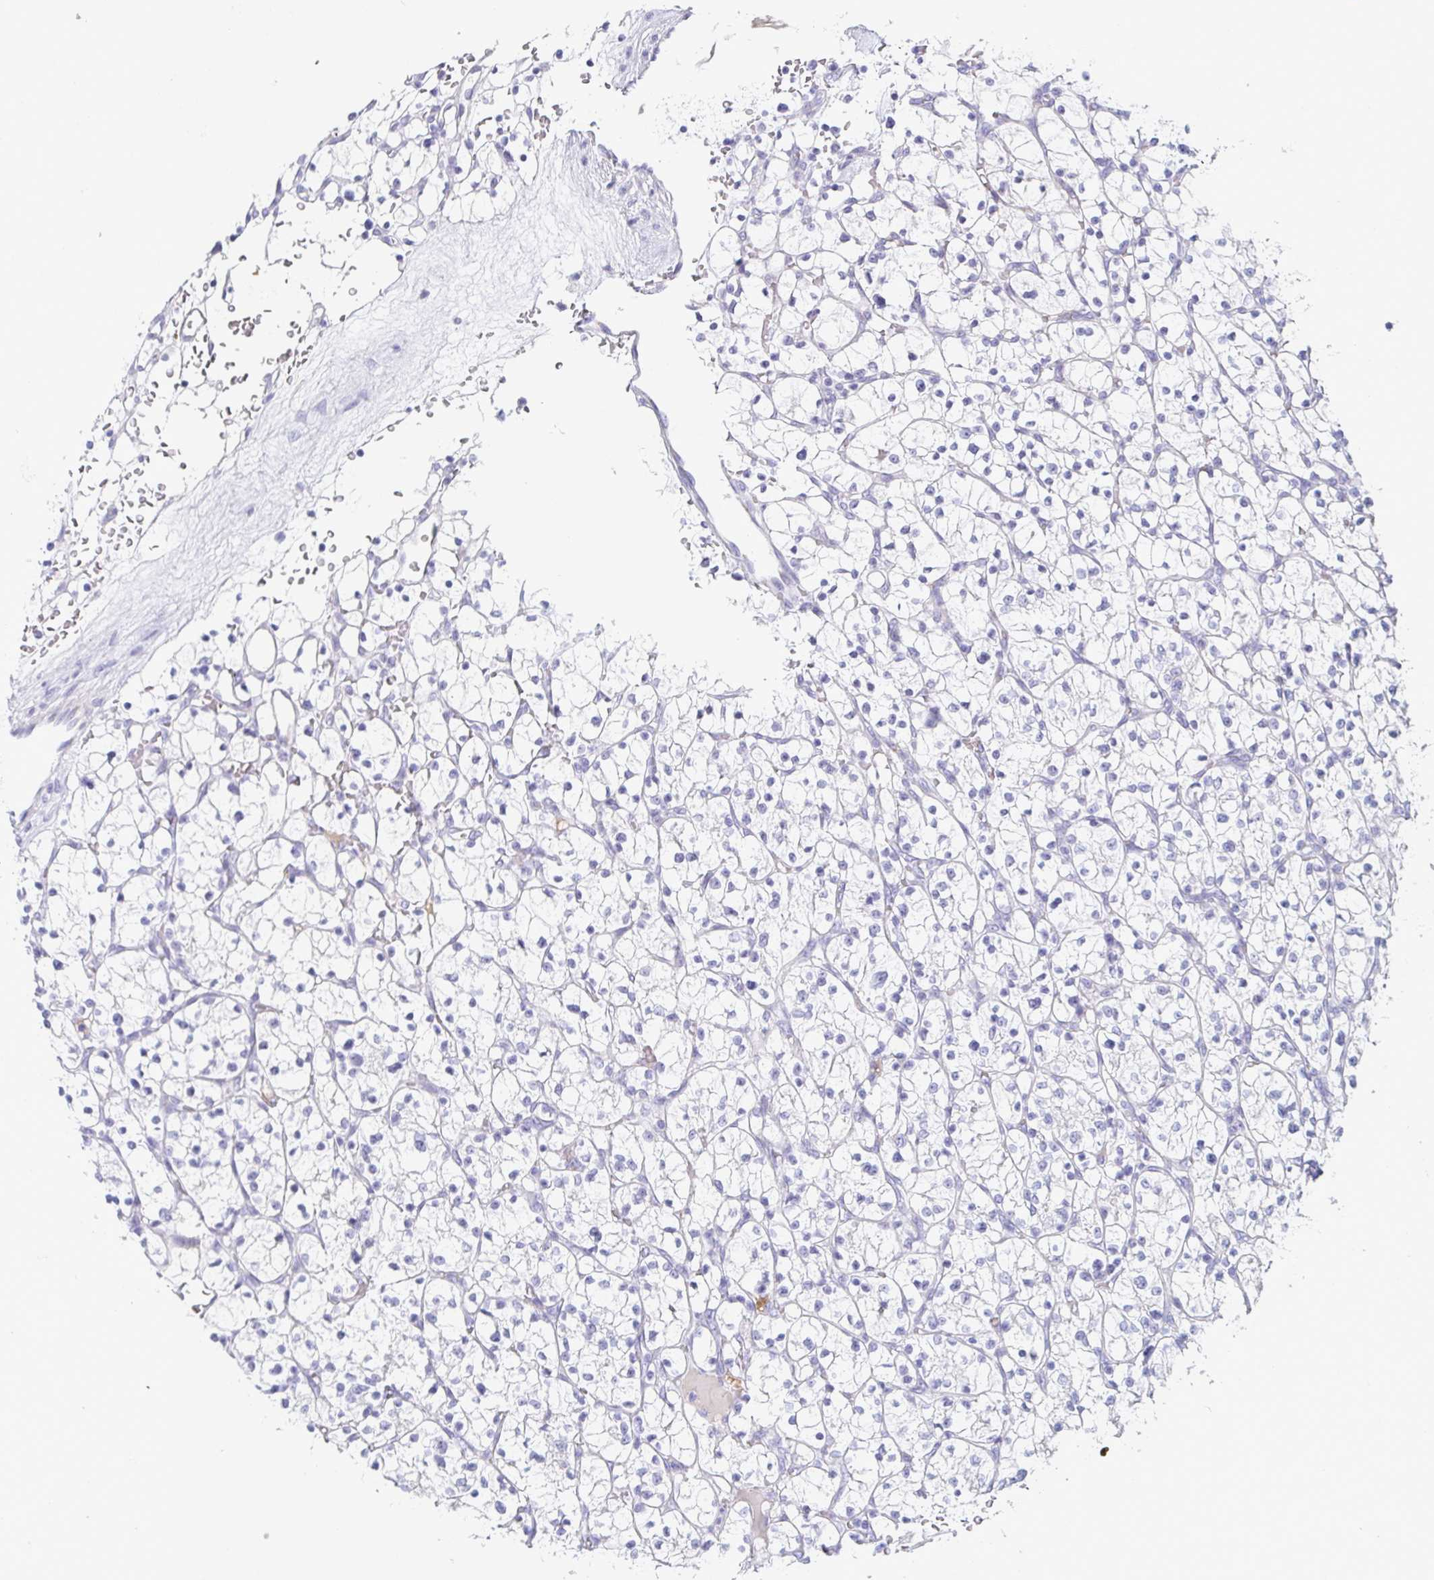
{"staining": {"intensity": "negative", "quantity": "none", "location": "none"}, "tissue": "renal cancer", "cell_type": "Tumor cells", "image_type": "cancer", "snomed": [{"axis": "morphology", "description": "Adenocarcinoma, NOS"}, {"axis": "topography", "description": "Kidney"}], "caption": "The histopathology image shows no significant positivity in tumor cells of renal adenocarcinoma.", "gene": "LDLRAD1", "patient": {"sex": "female", "age": 64}}